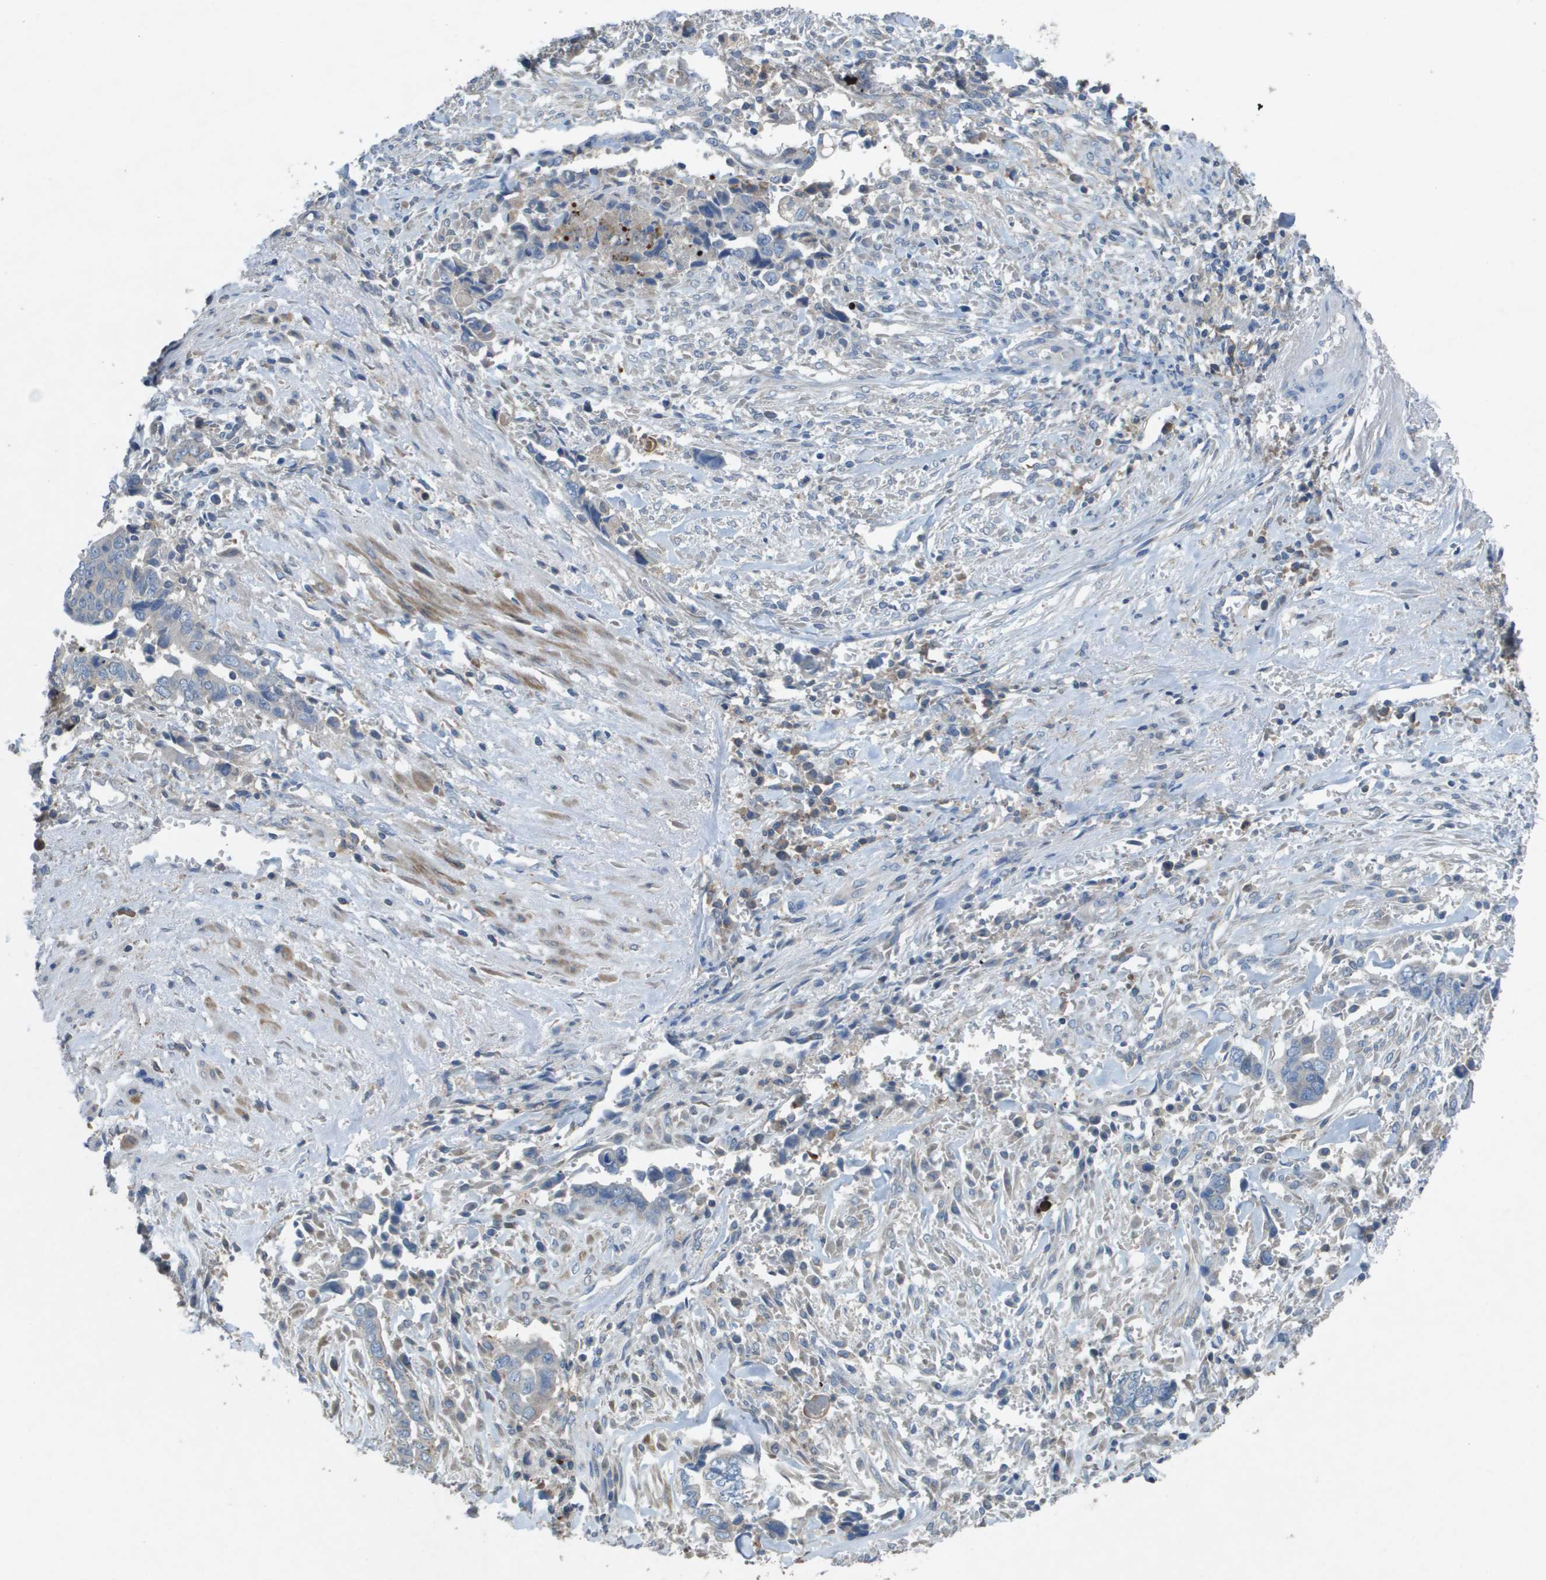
{"staining": {"intensity": "weak", "quantity": "<25%", "location": "cytoplasmic/membranous"}, "tissue": "liver cancer", "cell_type": "Tumor cells", "image_type": "cancer", "snomed": [{"axis": "morphology", "description": "Cholangiocarcinoma"}, {"axis": "topography", "description": "Liver"}], "caption": "High magnification brightfield microscopy of cholangiocarcinoma (liver) stained with DAB (brown) and counterstained with hematoxylin (blue): tumor cells show no significant expression. The staining is performed using DAB (3,3'-diaminobenzidine) brown chromogen with nuclei counter-stained in using hematoxylin.", "gene": "CLCA4", "patient": {"sex": "female", "age": 79}}